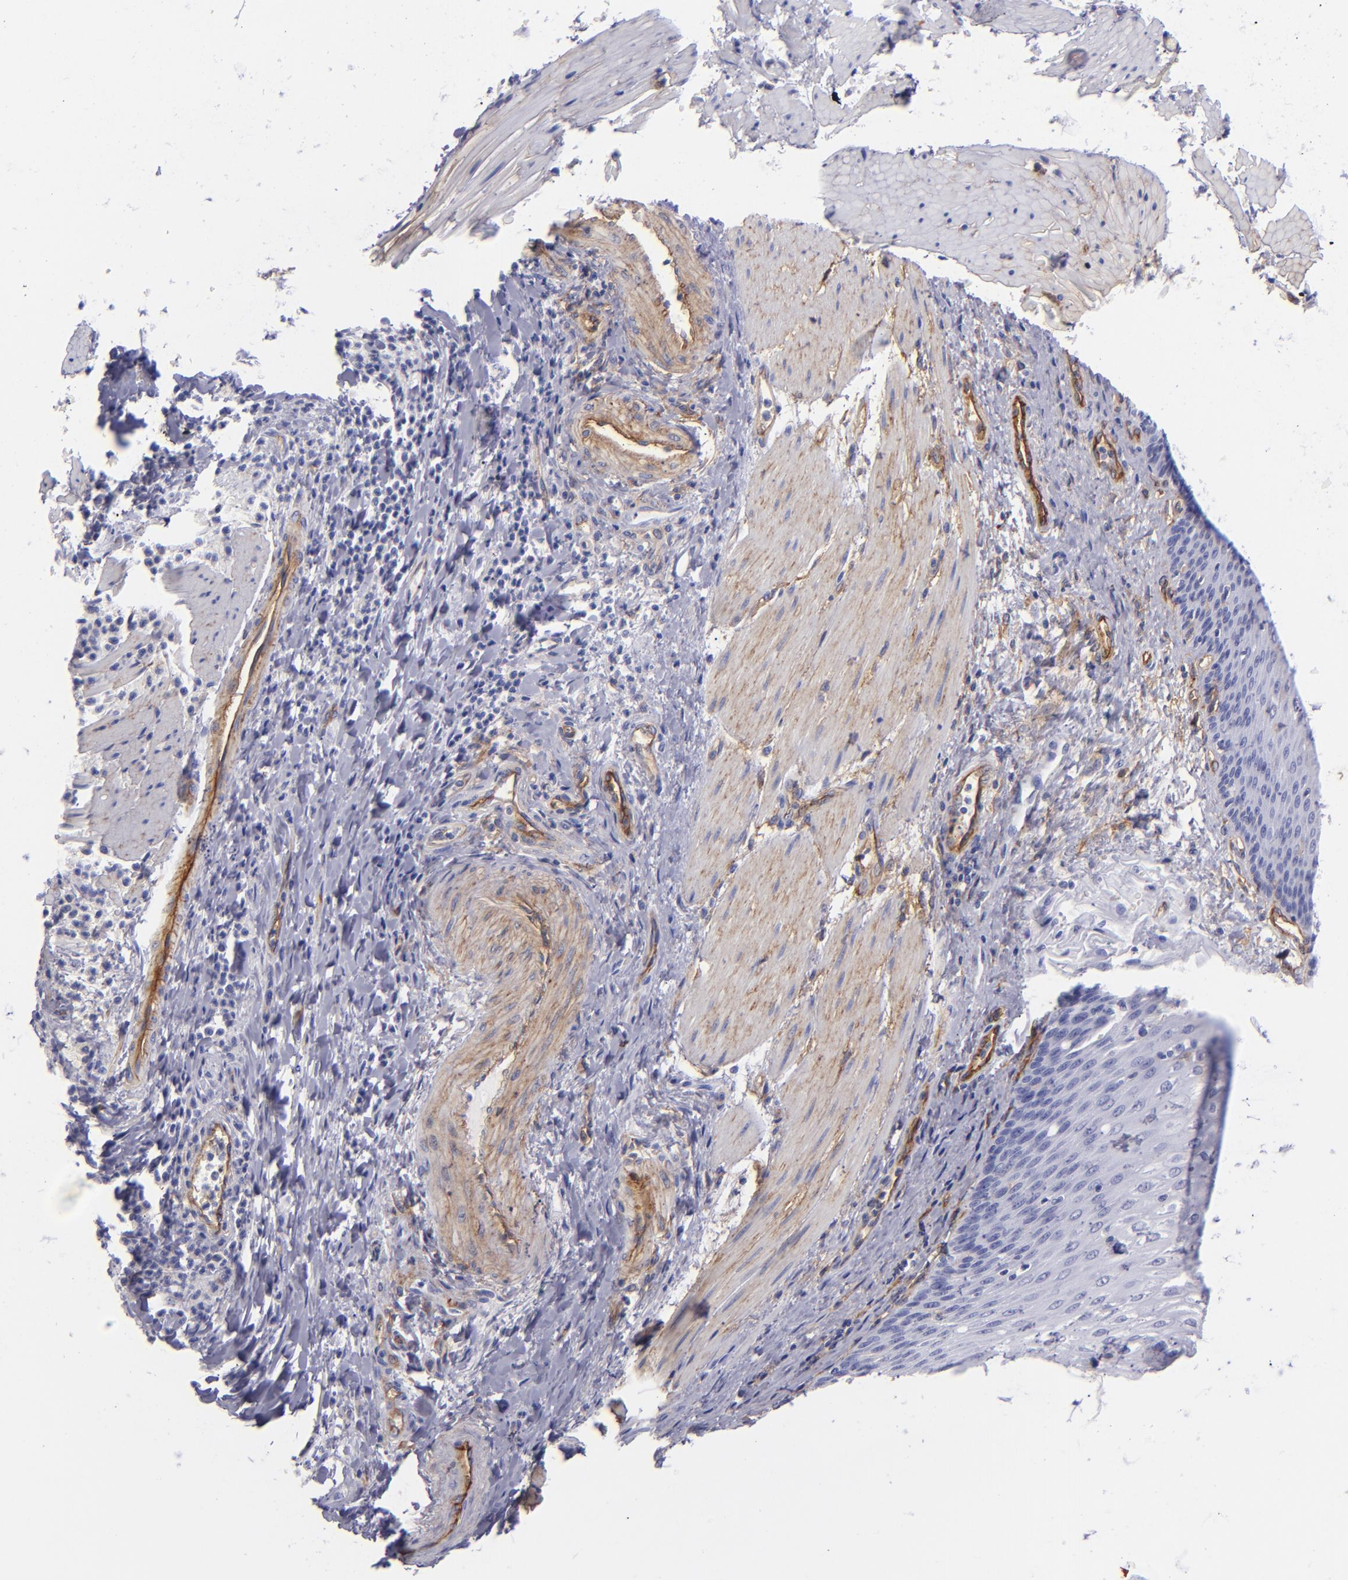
{"staining": {"intensity": "negative", "quantity": "none", "location": "none"}, "tissue": "esophagus", "cell_type": "Squamous epithelial cells", "image_type": "normal", "snomed": [{"axis": "morphology", "description": "Normal tissue, NOS"}, {"axis": "topography", "description": "Esophagus"}], "caption": "This is a photomicrograph of immunohistochemistry staining of benign esophagus, which shows no staining in squamous epithelial cells.", "gene": "ENTPD1", "patient": {"sex": "female", "age": 61}}